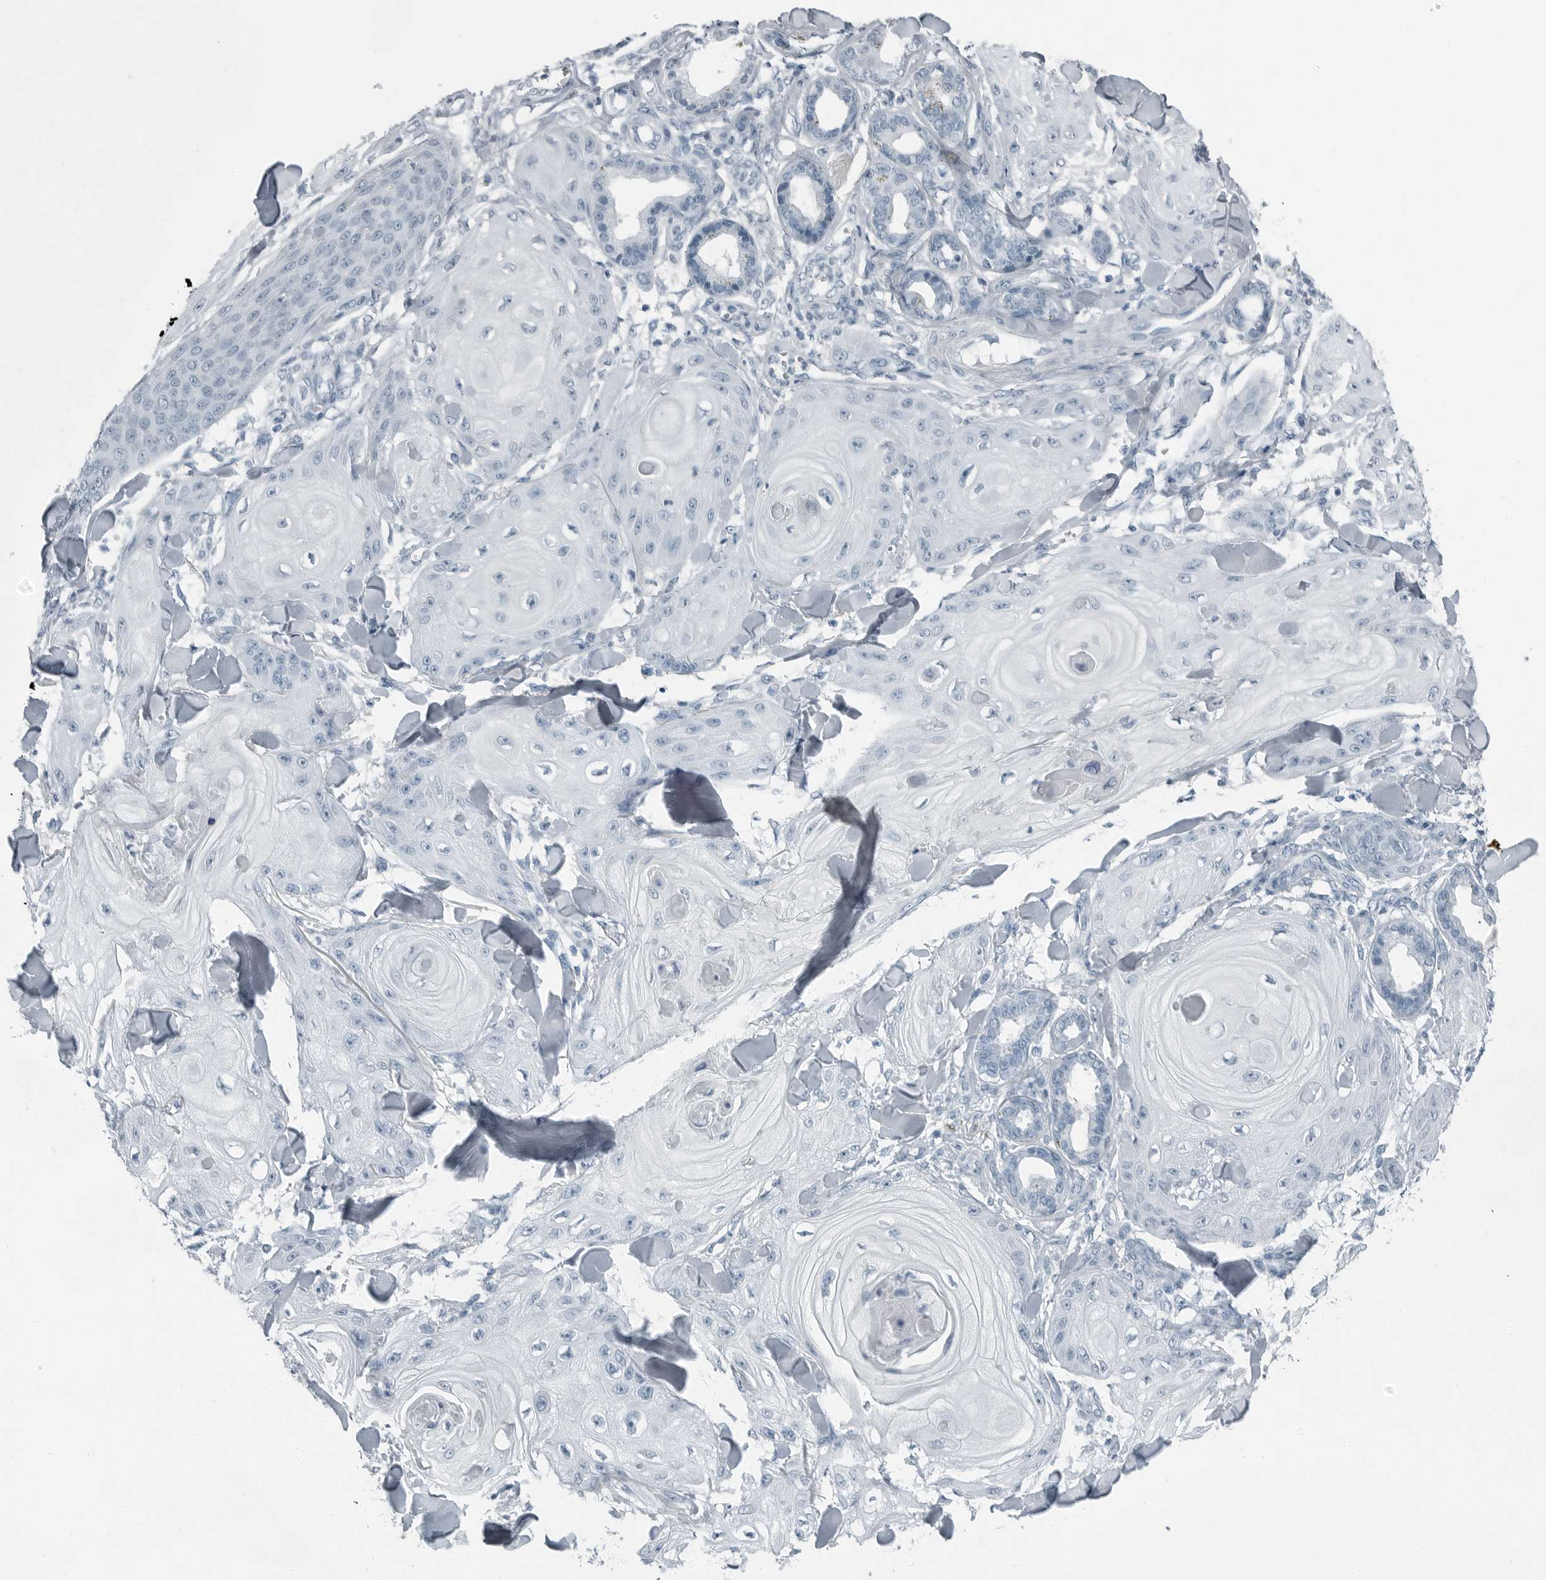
{"staining": {"intensity": "negative", "quantity": "none", "location": "none"}, "tissue": "skin cancer", "cell_type": "Tumor cells", "image_type": "cancer", "snomed": [{"axis": "morphology", "description": "Squamous cell carcinoma, NOS"}, {"axis": "topography", "description": "Skin"}], "caption": "Tumor cells show no significant expression in skin squamous cell carcinoma.", "gene": "FABP6", "patient": {"sex": "male", "age": 74}}